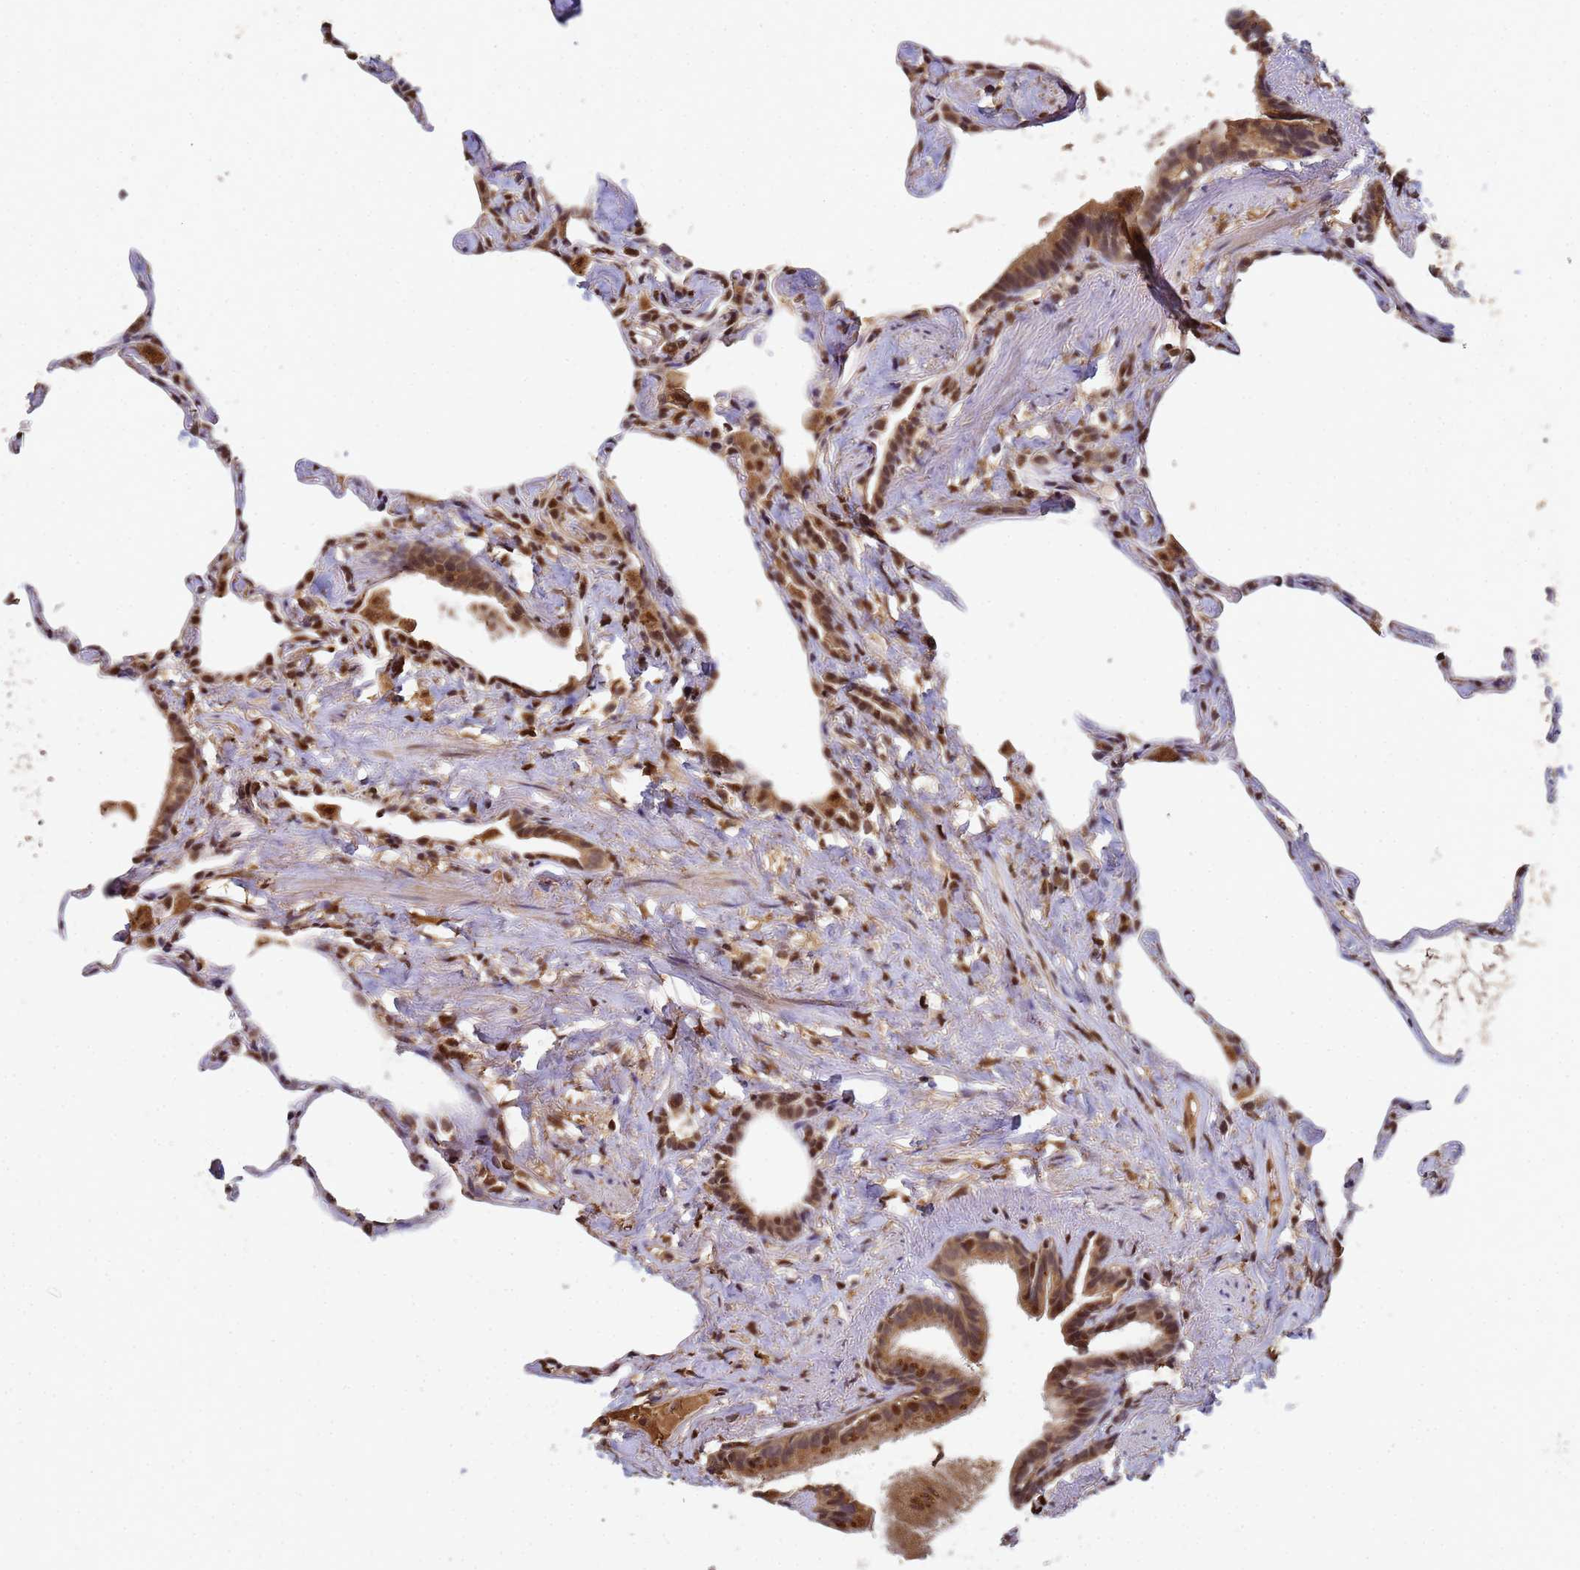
{"staining": {"intensity": "moderate", "quantity": "25%-75%", "location": "cytoplasmic/membranous,nuclear"}, "tissue": "lung", "cell_type": "Alveolar cells", "image_type": "normal", "snomed": [{"axis": "morphology", "description": "Normal tissue, NOS"}, {"axis": "topography", "description": "Lung"}], "caption": "Normal lung was stained to show a protein in brown. There is medium levels of moderate cytoplasmic/membranous,nuclear positivity in approximately 25%-75% of alveolar cells.", "gene": "SECISBP2", "patient": {"sex": "male", "age": 65}}